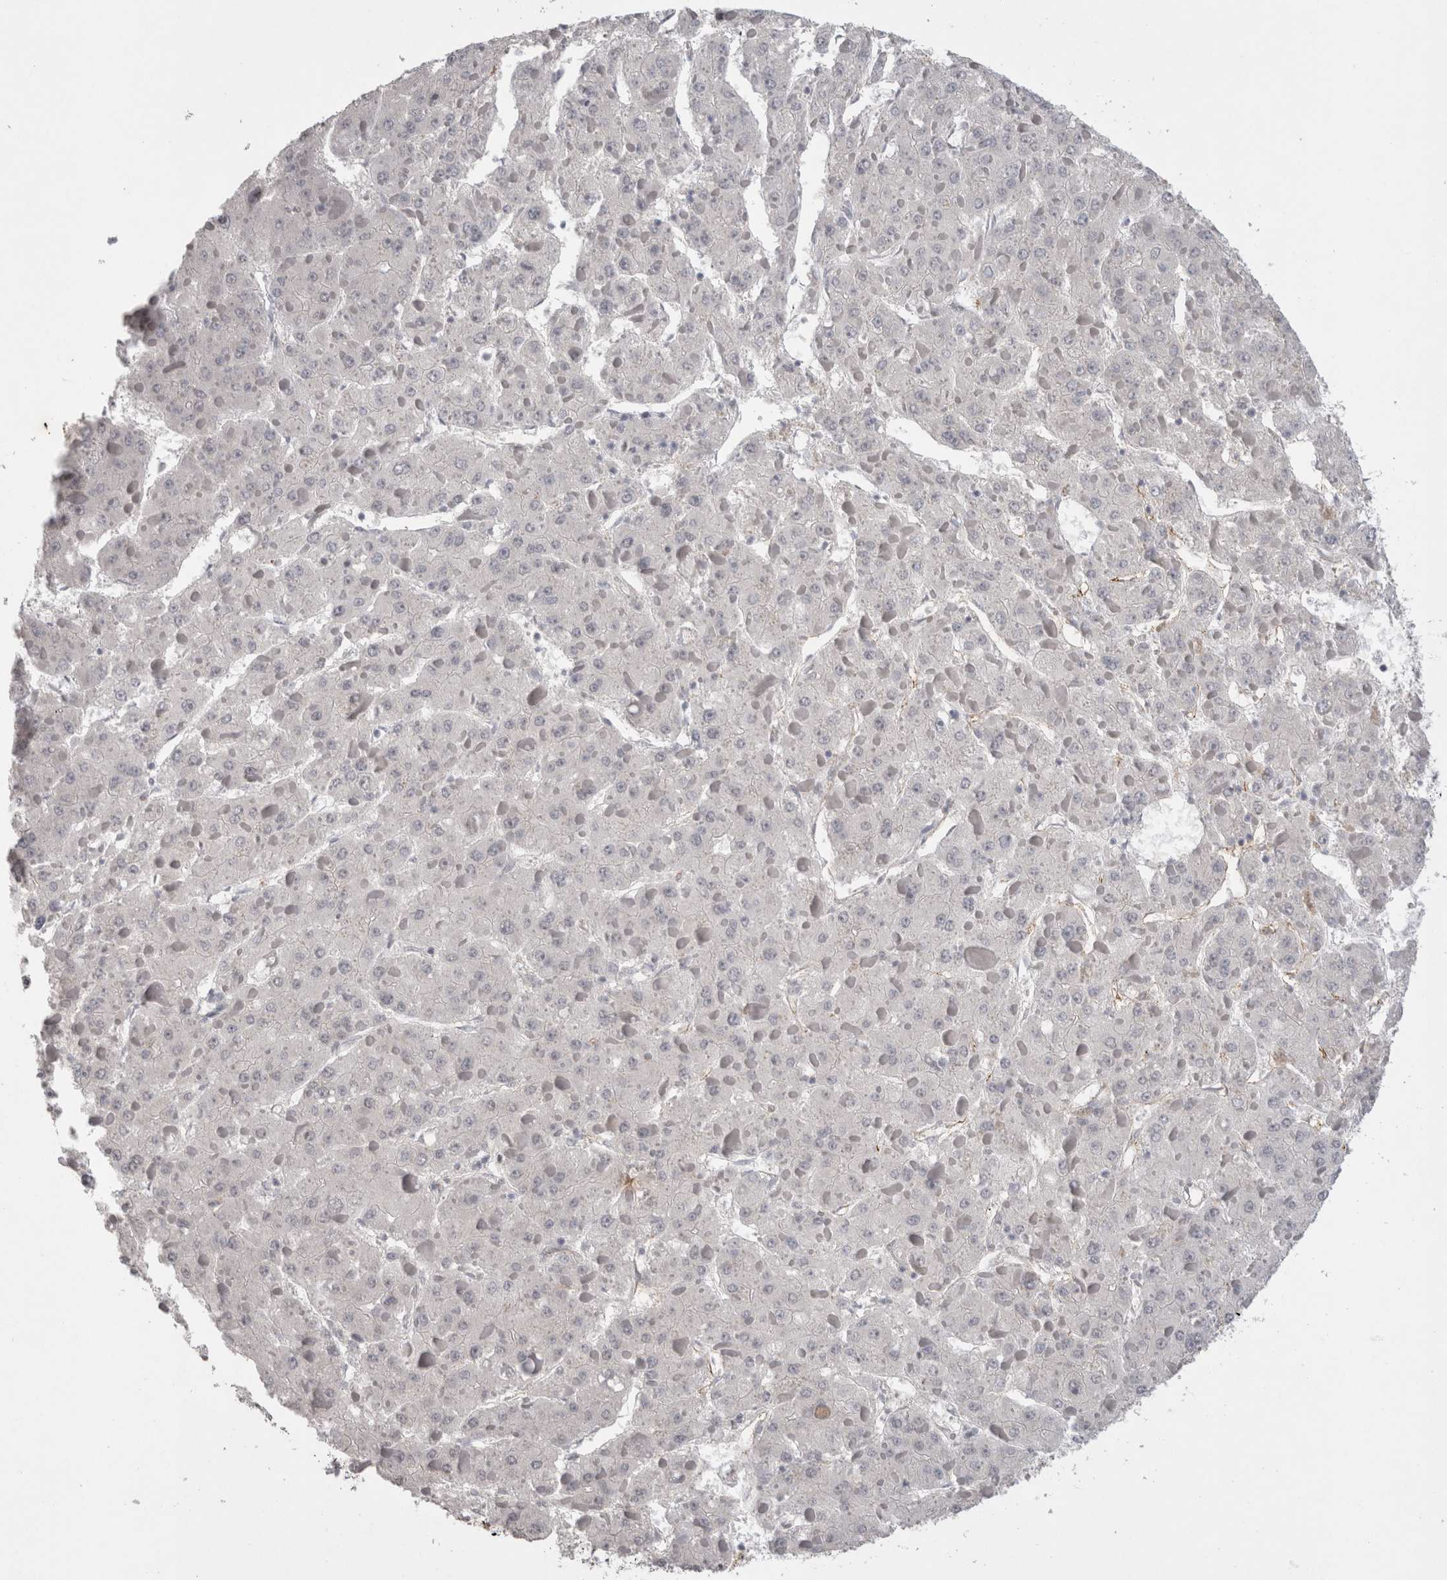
{"staining": {"intensity": "negative", "quantity": "none", "location": "none"}, "tissue": "liver cancer", "cell_type": "Tumor cells", "image_type": "cancer", "snomed": [{"axis": "morphology", "description": "Carcinoma, Hepatocellular, NOS"}, {"axis": "topography", "description": "Liver"}], "caption": "Liver cancer was stained to show a protein in brown. There is no significant staining in tumor cells.", "gene": "CDH13", "patient": {"sex": "female", "age": 73}}